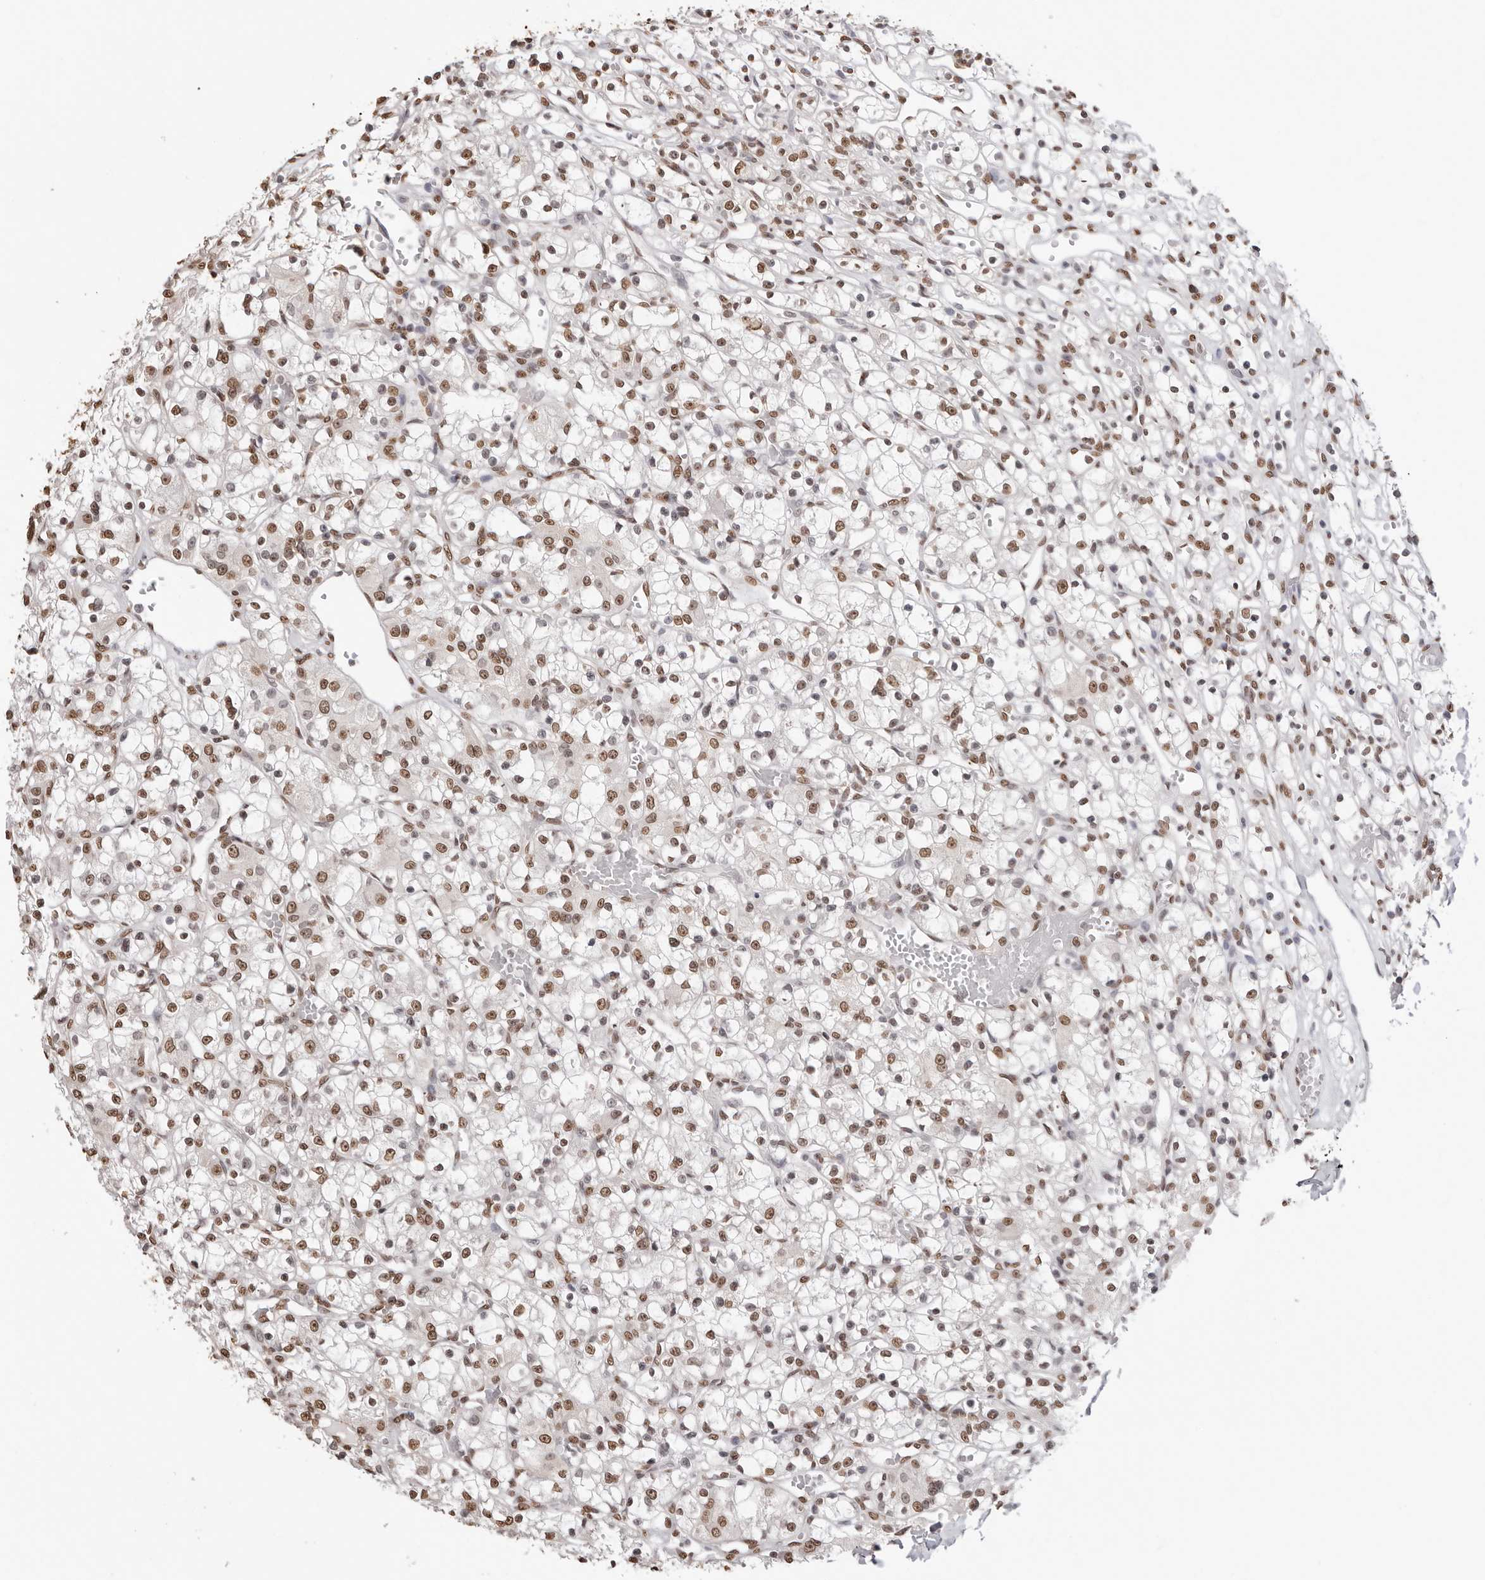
{"staining": {"intensity": "moderate", "quantity": ">75%", "location": "nuclear"}, "tissue": "renal cancer", "cell_type": "Tumor cells", "image_type": "cancer", "snomed": [{"axis": "morphology", "description": "Adenocarcinoma, NOS"}, {"axis": "topography", "description": "Kidney"}], "caption": "Immunohistochemical staining of renal adenocarcinoma shows medium levels of moderate nuclear positivity in about >75% of tumor cells.", "gene": "OLIG3", "patient": {"sex": "female", "age": 59}}